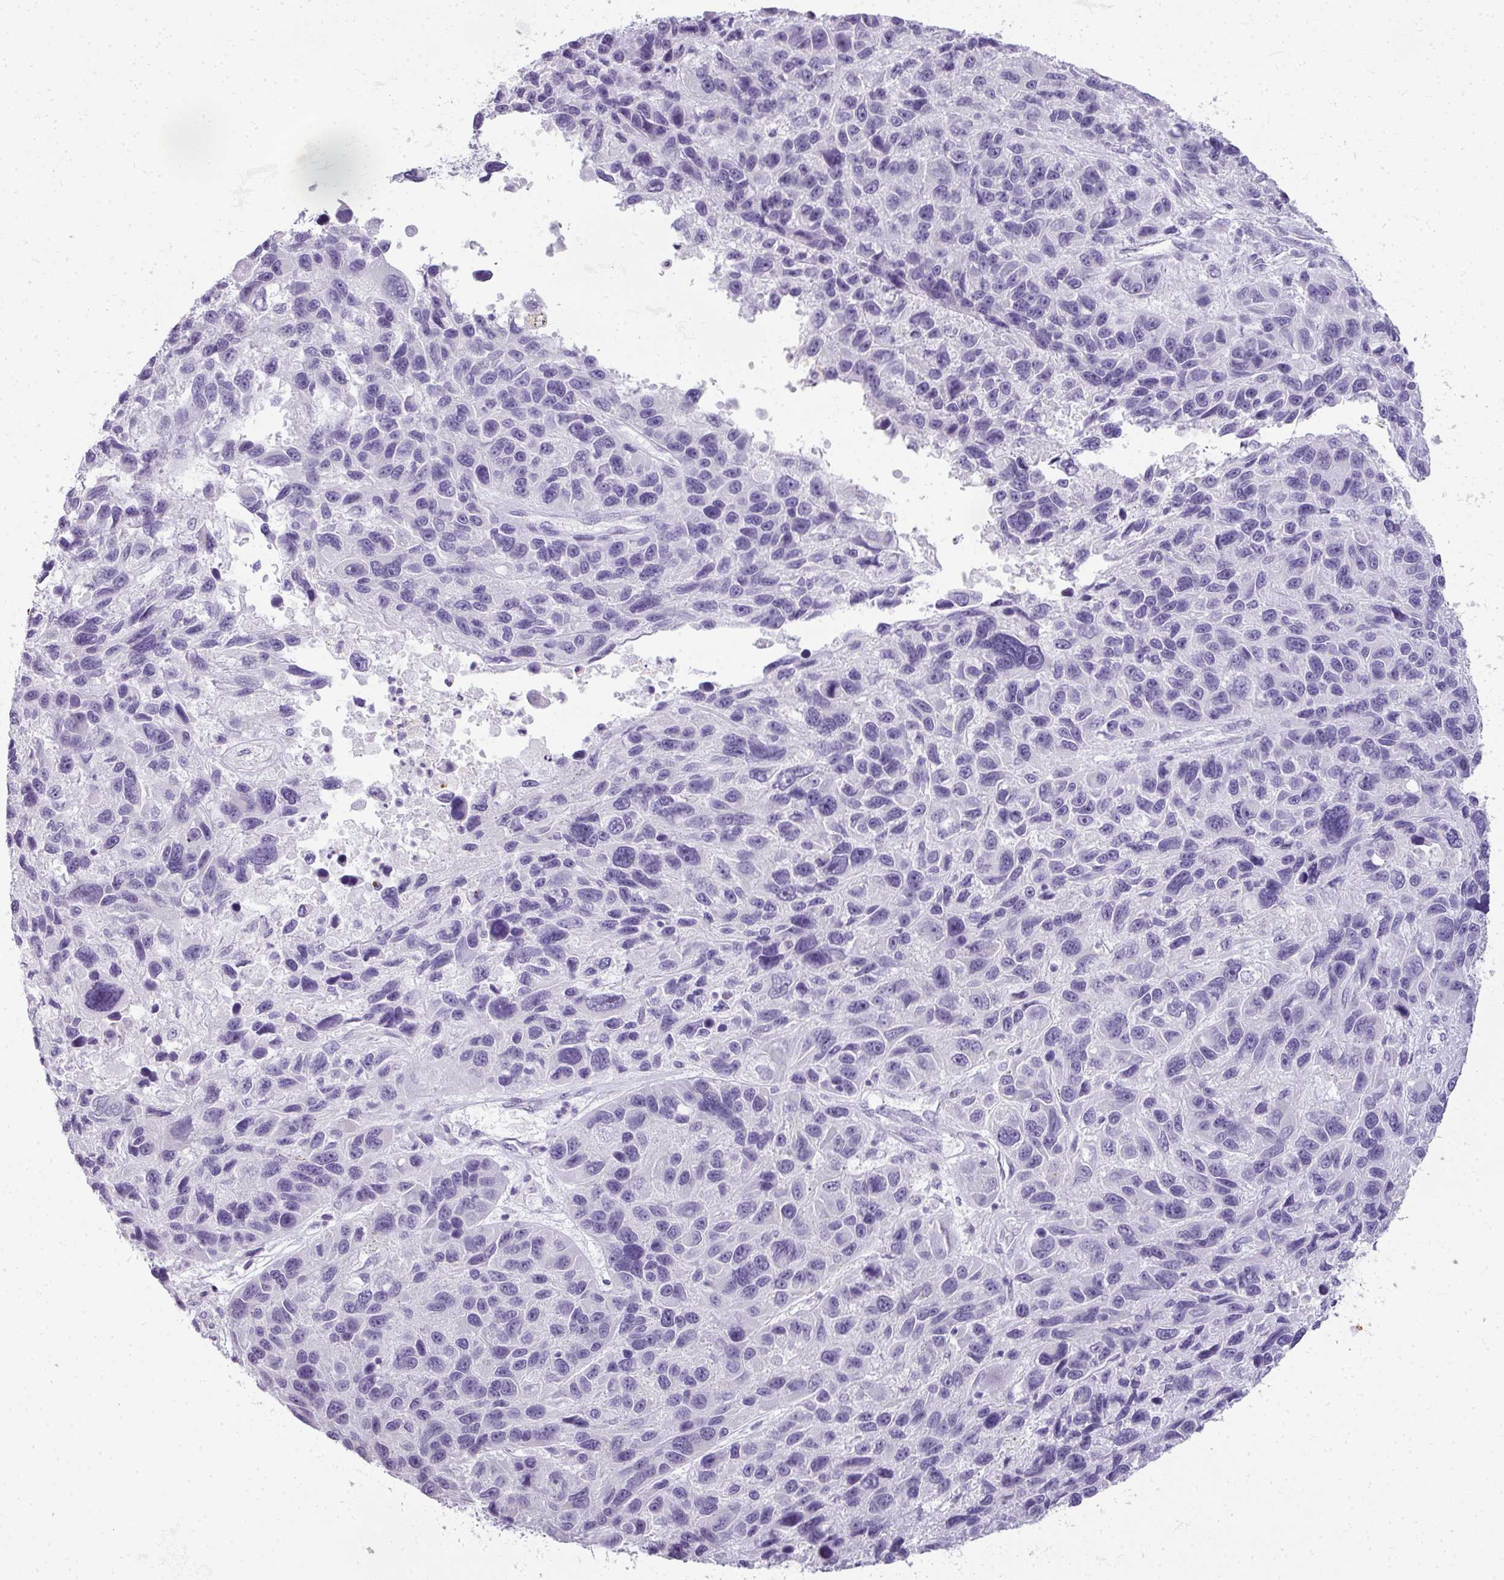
{"staining": {"intensity": "negative", "quantity": "none", "location": "none"}, "tissue": "melanoma", "cell_type": "Tumor cells", "image_type": "cancer", "snomed": [{"axis": "morphology", "description": "Malignant melanoma, NOS"}, {"axis": "topography", "description": "Skin"}], "caption": "High power microscopy histopathology image of an IHC image of melanoma, revealing no significant staining in tumor cells. (Stains: DAB IHC with hematoxylin counter stain, Microscopy: brightfield microscopy at high magnification).", "gene": "RBMY1F", "patient": {"sex": "male", "age": 53}}